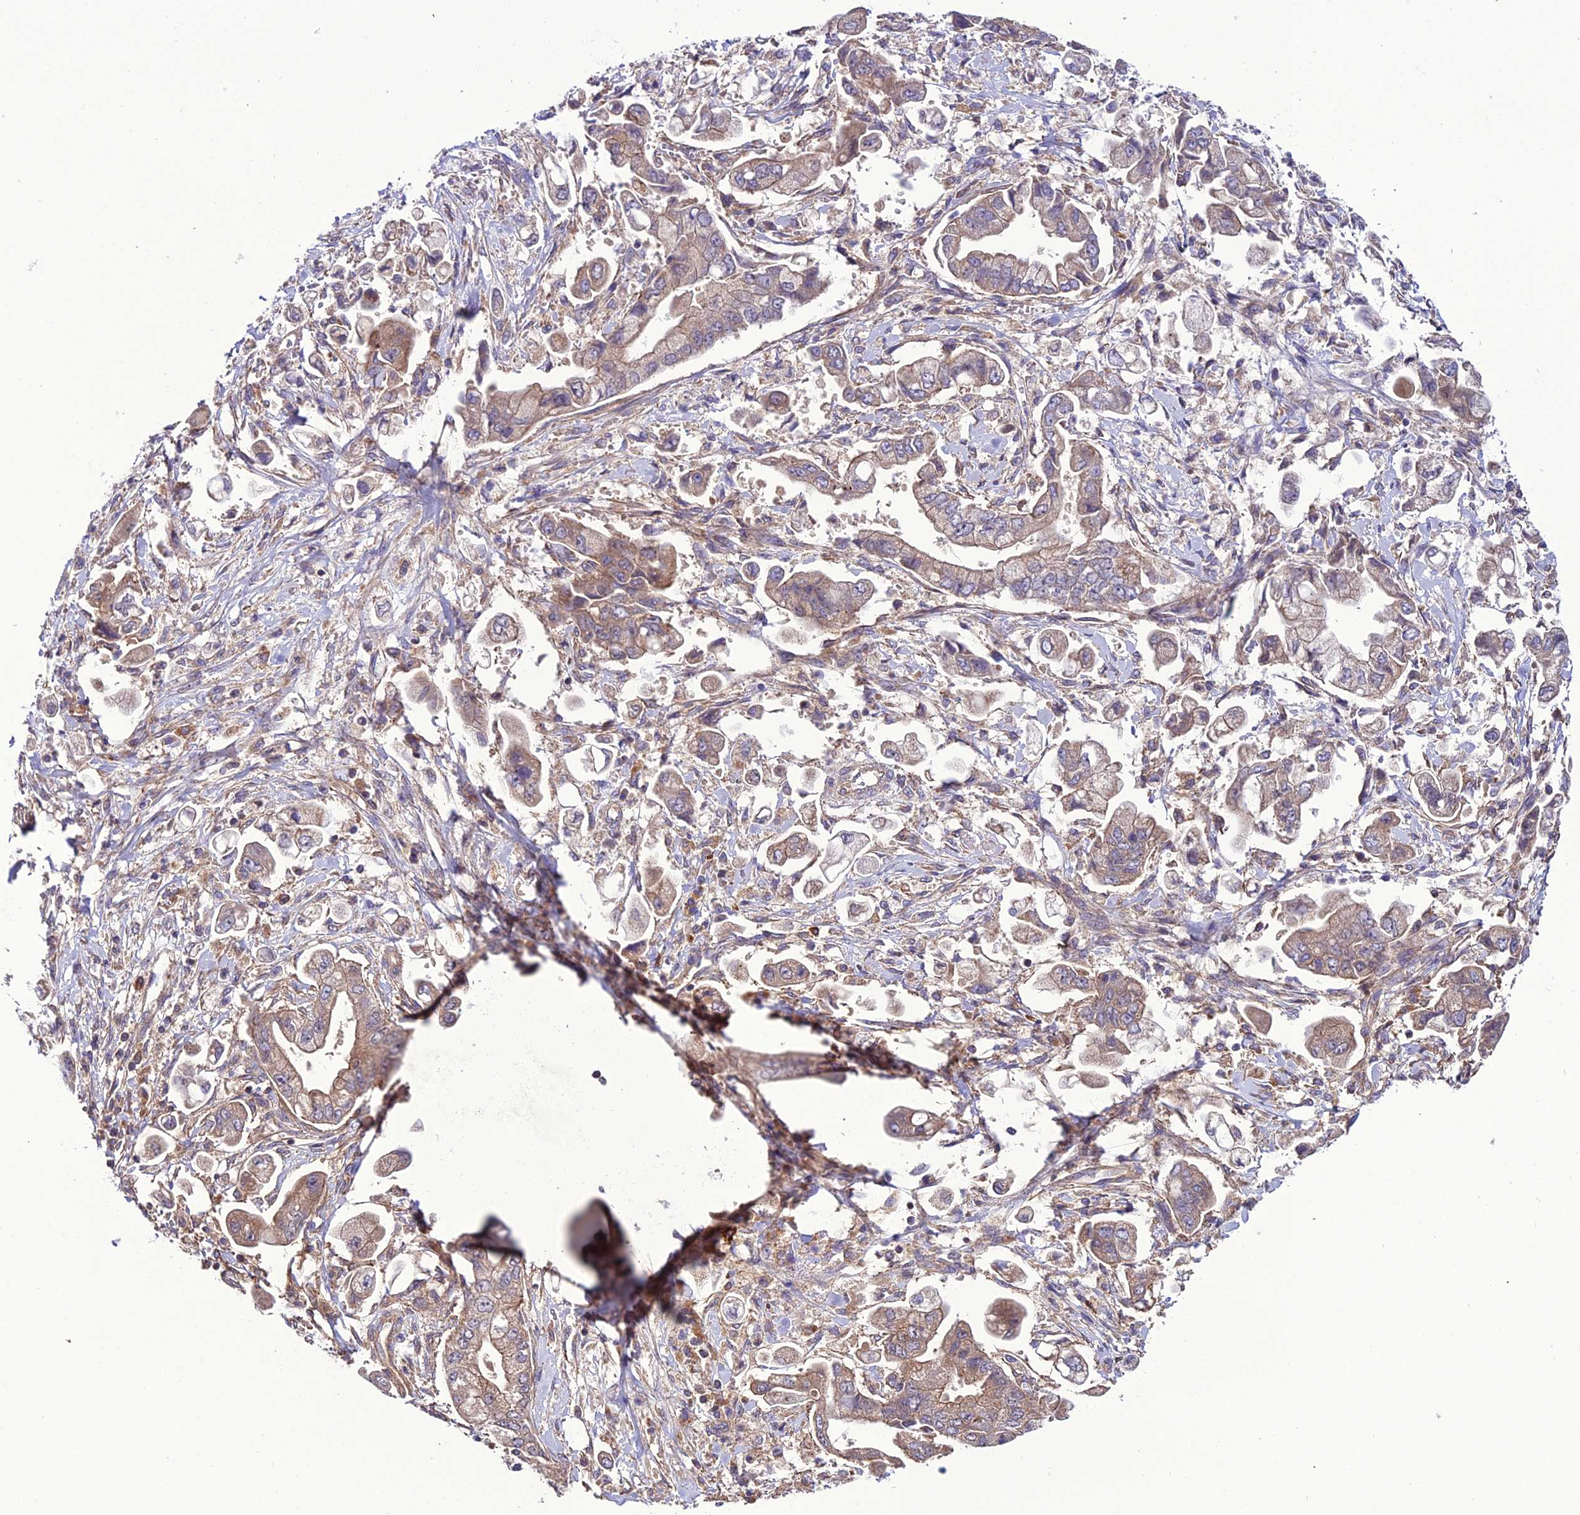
{"staining": {"intensity": "moderate", "quantity": ">75%", "location": "cytoplasmic/membranous"}, "tissue": "stomach cancer", "cell_type": "Tumor cells", "image_type": "cancer", "snomed": [{"axis": "morphology", "description": "Adenocarcinoma, NOS"}, {"axis": "topography", "description": "Stomach"}], "caption": "Protein analysis of stomach adenocarcinoma tissue displays moderate cytoplasmic/membranous staining in about >75% of tumor cells. Nuclei are stained in blue.", "gene": "PPIL3", "patient": {"sex": "male", "age": 62}}